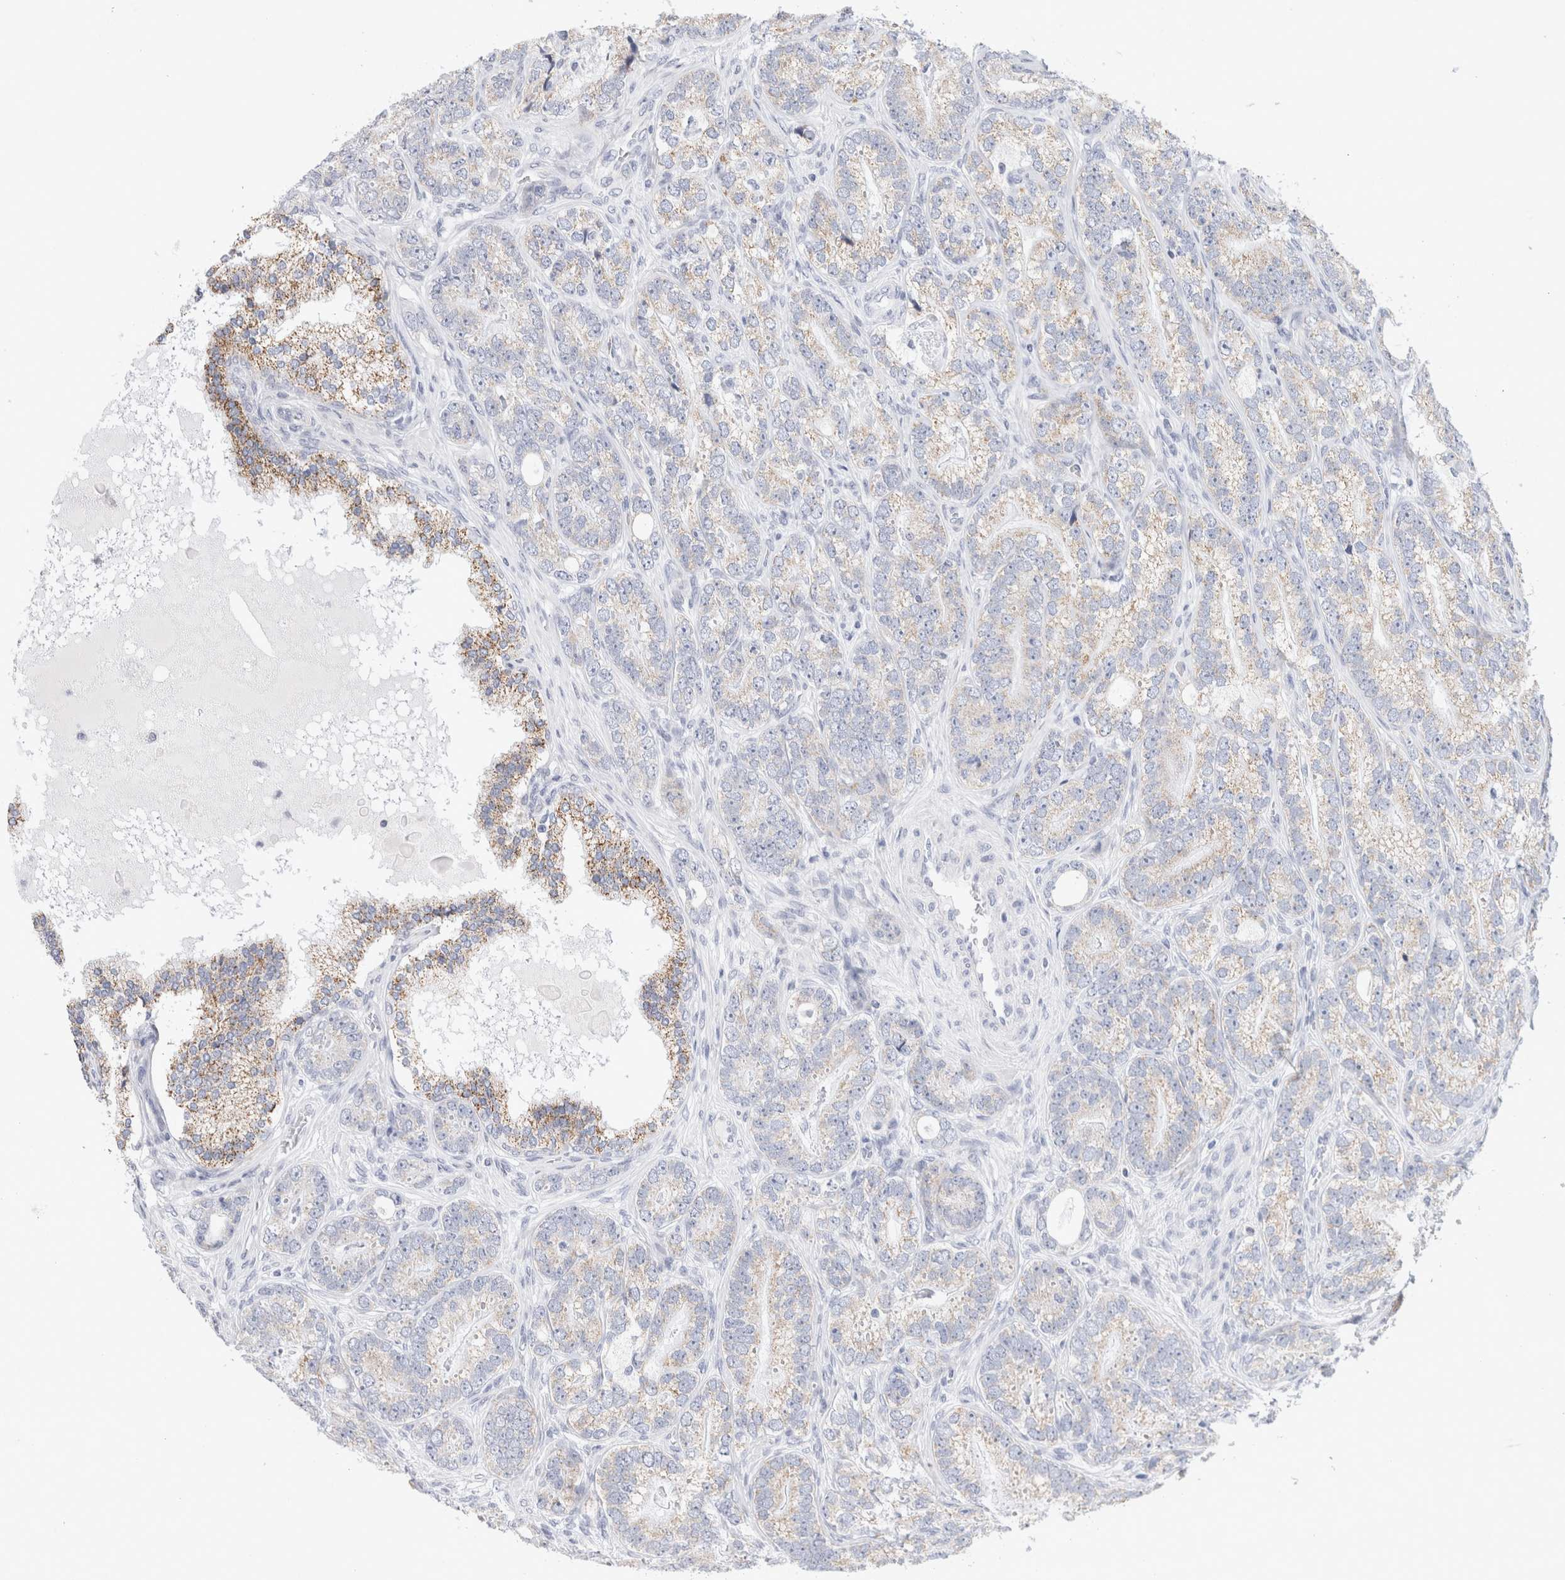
{"staining": {"intensity": "weak", "quantity": "25%-75%", "location": "cytoplasmic/membranous"}, "tissue": "prostate cancer", "cell_type": "Tumor cells", "image_type": "cancer", "snomed": [{"axis": "morphology", "description": "Adenocarcinoma, High grade"}, {"axis": "topography", "description": "Prostate"}], "caption": "DAB (3,3'-diaminobenzidine) immunohistochemical staining of human prostate cancer demonstrates weak cytoplasmic/membranous protein expression in about 25%-75% of tumor cells. Immunohistochemistry (ihc) stains the protein in brown and the nuclei are stained blue.", "gene": "ECHDC2", "patient": {"sex": "male", "age": 56}}